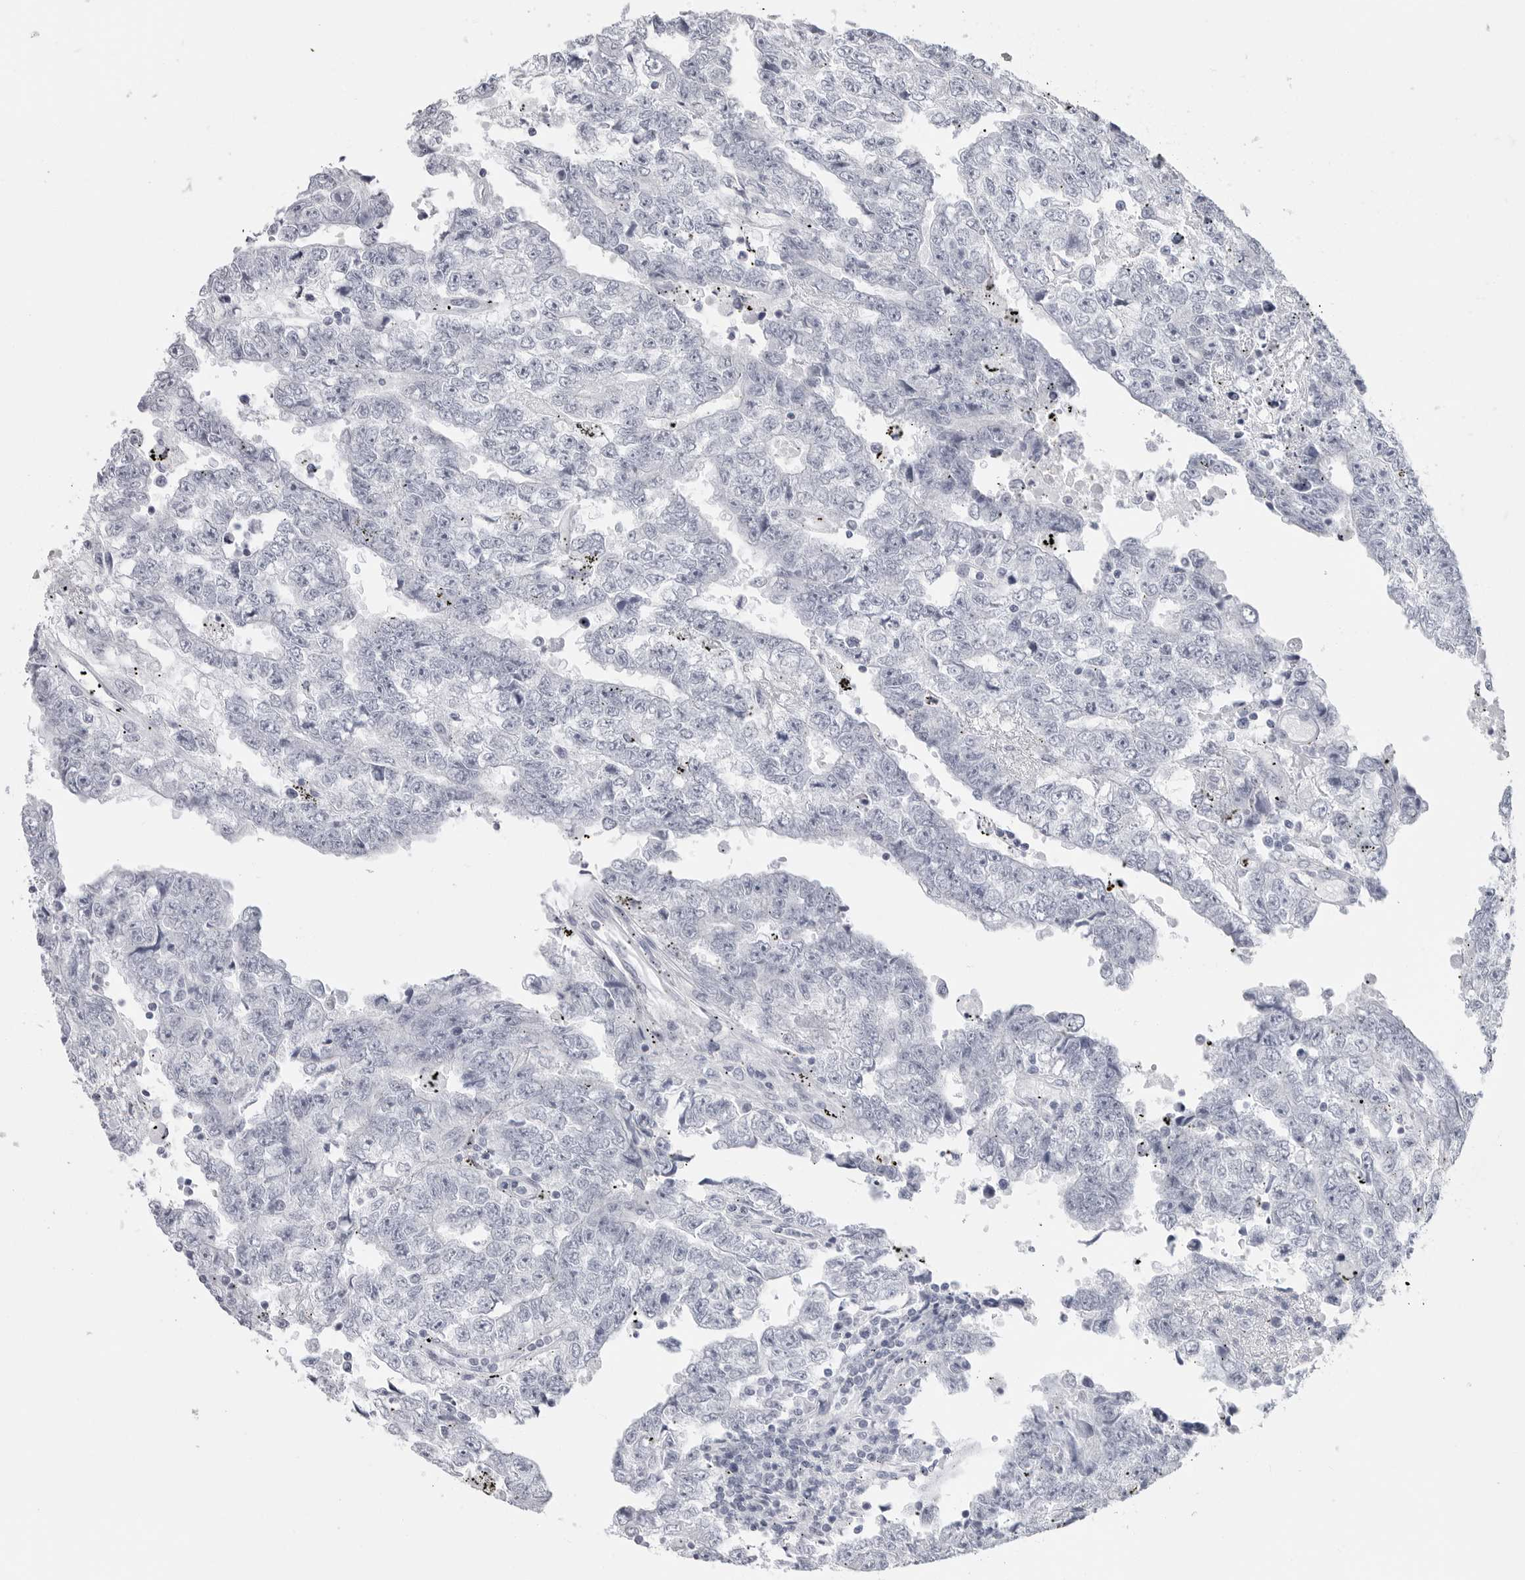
{"staining": {"intensity": "negative", "quantity": "none", "location": "none"}, "tissue": "testis cancer", "cell_type": "Tumor cells", "image_type": "cancer", "snomed": [{"axis": "morphology", "description": "Carcinoma, Embryonal, NOS"}, {"axis": "topography", "description": "Testis"}], "caption": "Histopathology image shows no significant protein staining in tumor cells of testis cancer.", "gene": "PGA3", "patient": {"sex": "male", "age": 25}}